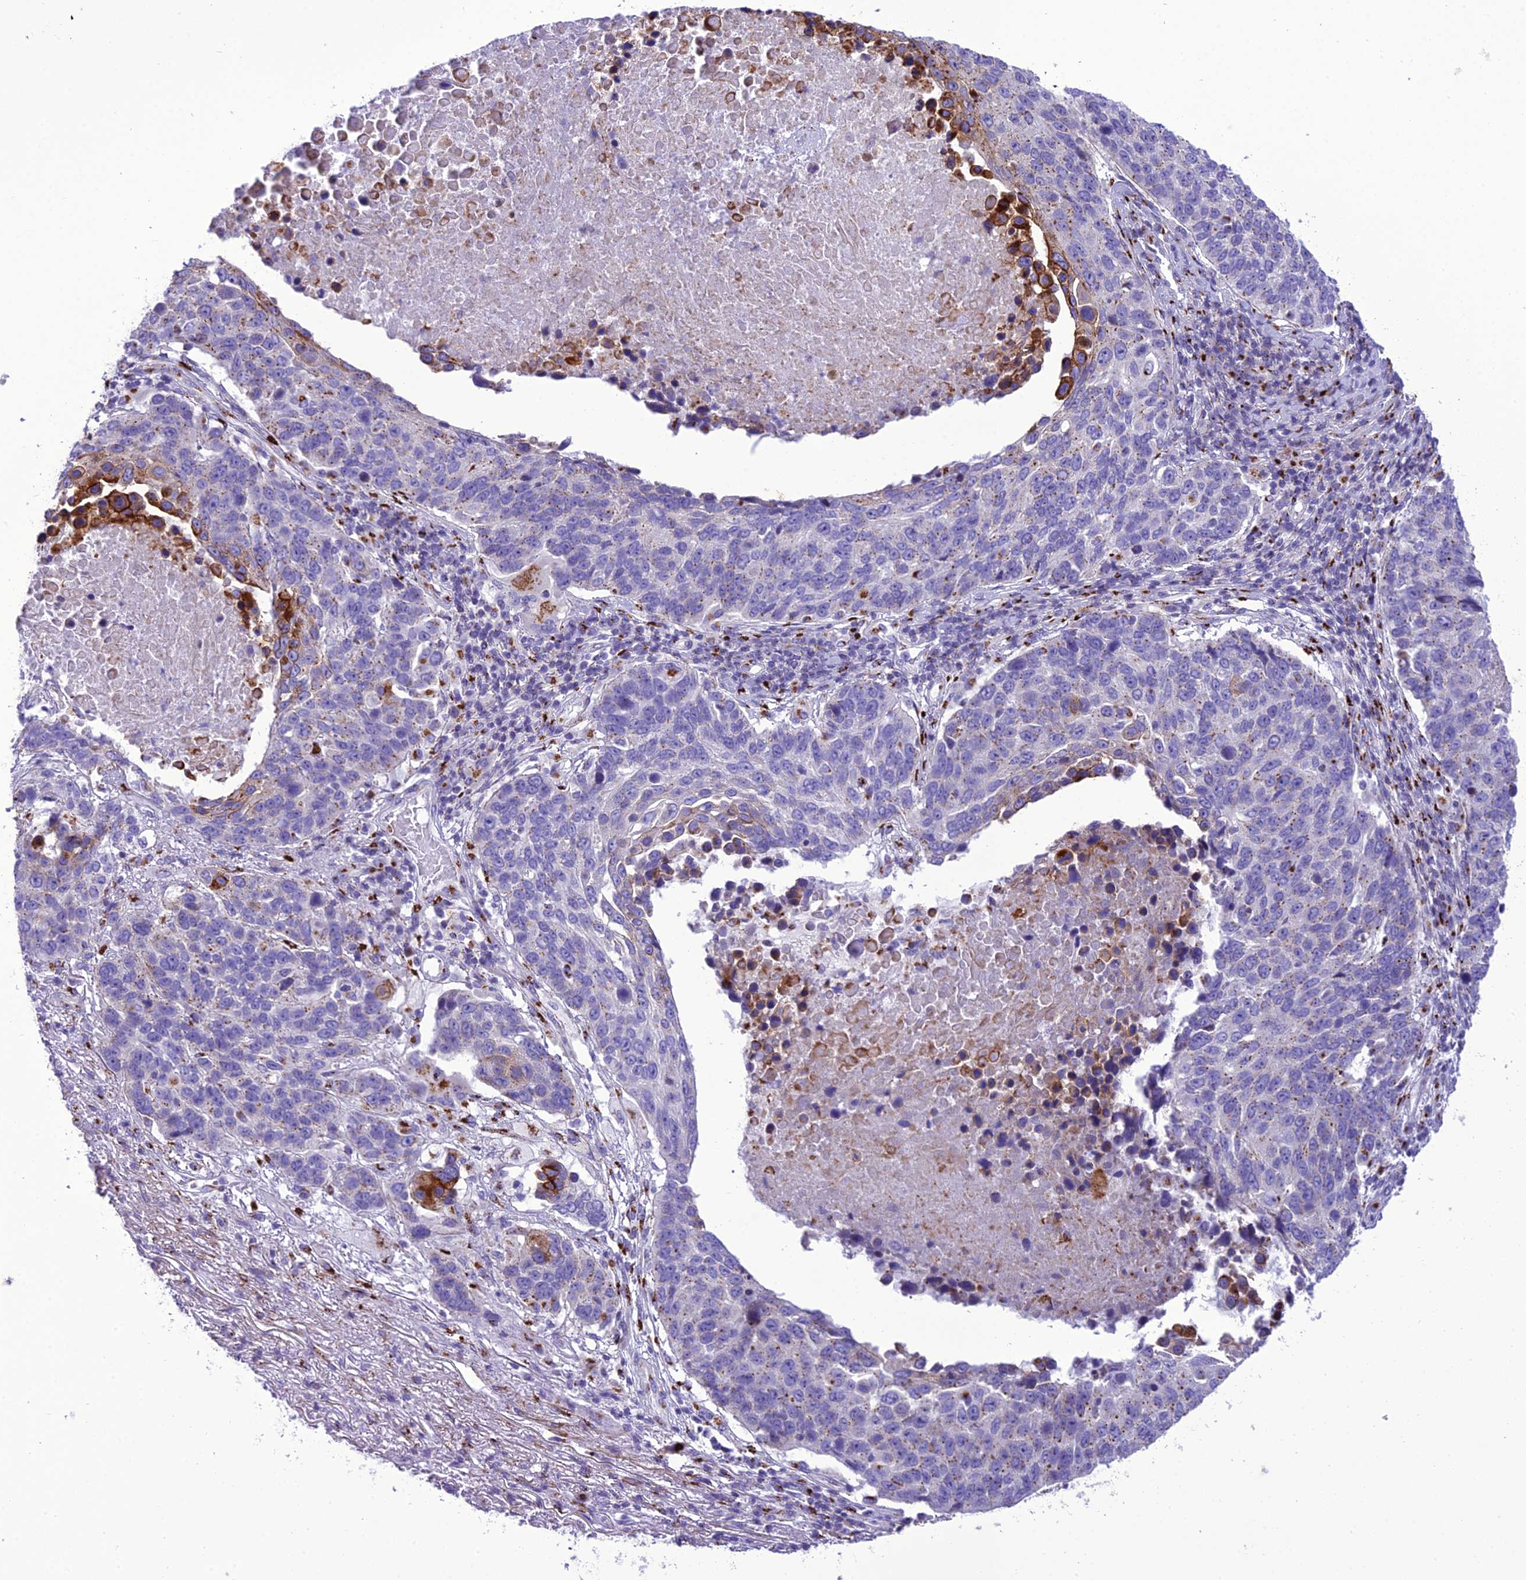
{"staining": {"intensity": "moderate", "quantity": "<25%", "location": "cytoplasmic/membranous"}, "tissue": "lung cancer", "cell_type": "Tumor cells", "image_type": "cancer", "snomed": [{"axis": "morphology", "description": "Normal tissue, NOS"}, {"axis": "morphology", "description": "Squamous cell carcinoma, NOS"}, {"axis": "topography", "description": "Lymph node"}, {"axis": "topography", "description": "Lung"}], "caption": "A brown stain labels moderate cytoplasmic/membranous staining of a protein in squamous cell carcinoma (lung) tumor cells.", "gene": "GOLM2", "patient": {"sex": "male", "age": 66}}